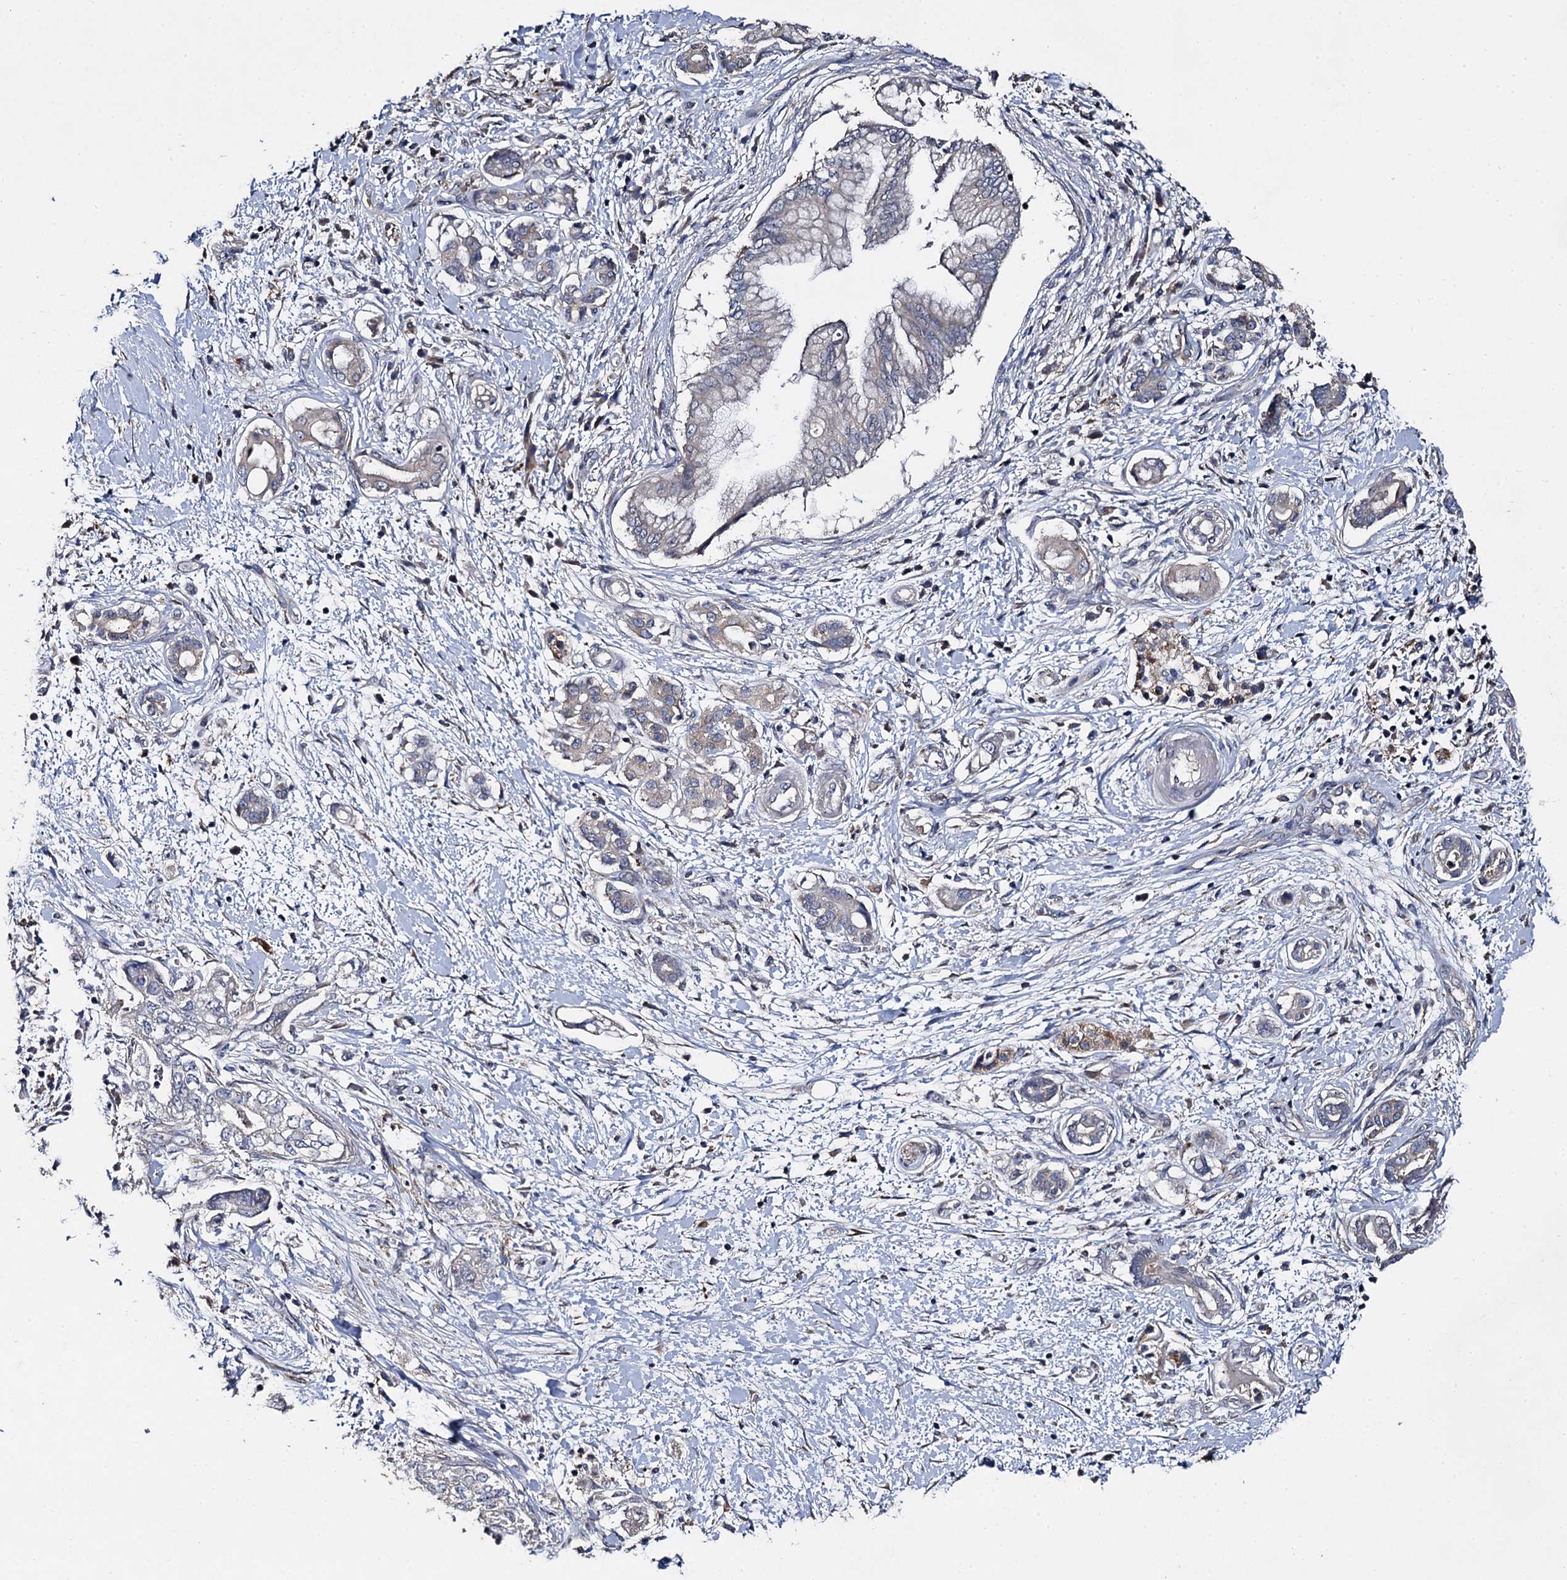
{"staining": {"intensity": "negative", "quantity": "none", "location": "none"}, "tissue": "pancreatic cancer", "cell_type": "Tumor cells", "image_type": "cancer", "snomed": [{"axis": "morphology", "description": "Adenocarcinoma, NOS"}, {"axis": "topography", "description": "Pancreas"}], "caption": "A high-resolution image shows immunohistochemistry staining of pancreatic adenocarcinoma, which reveals no significant staining in tumor cells.", "gene": "LRRC28", "patient": {"sex": "female", "age": 73}}